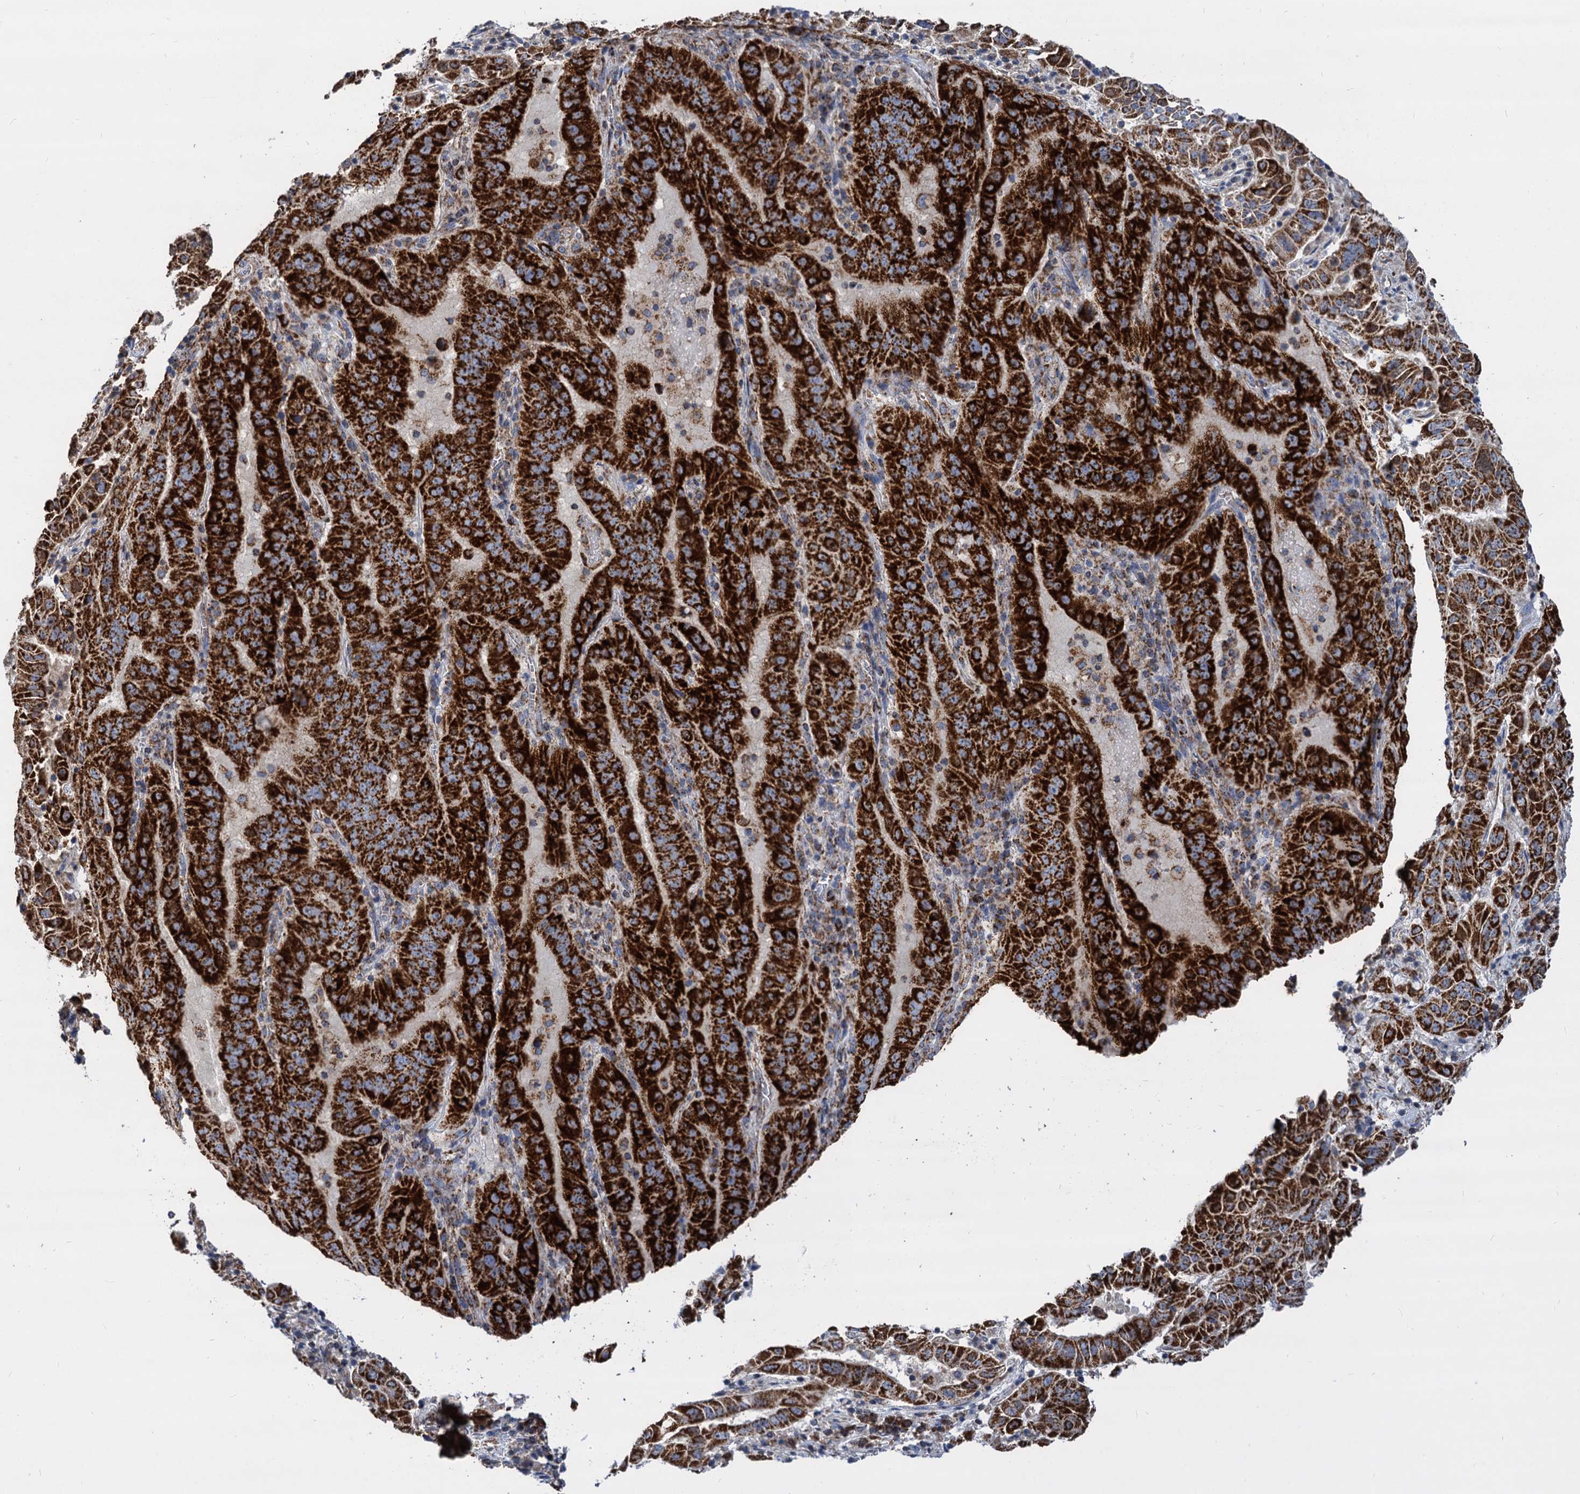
{"staining": {"intensity": "strong", "quantity": ">75%", "location": "cytoplasmic/membranous"}, "tissue": "pancreatic cancer", "cell_type": "Tumor cells", "image_type": "cancer", "snomed": [{"axis": "morphology", "description": "Adenocarcinoma, NOS"}, {"axis": "topography", "description": "Pancreas"}], "caption": "This is a histology image of immunohistochemistry staining of adenocarcinoma (pancreatic), which shows strong staining in the cytoplasmic/membranous of tumor cells.", "gene": "TIMM10", "patient": {"sex": "male", "age": 63}}